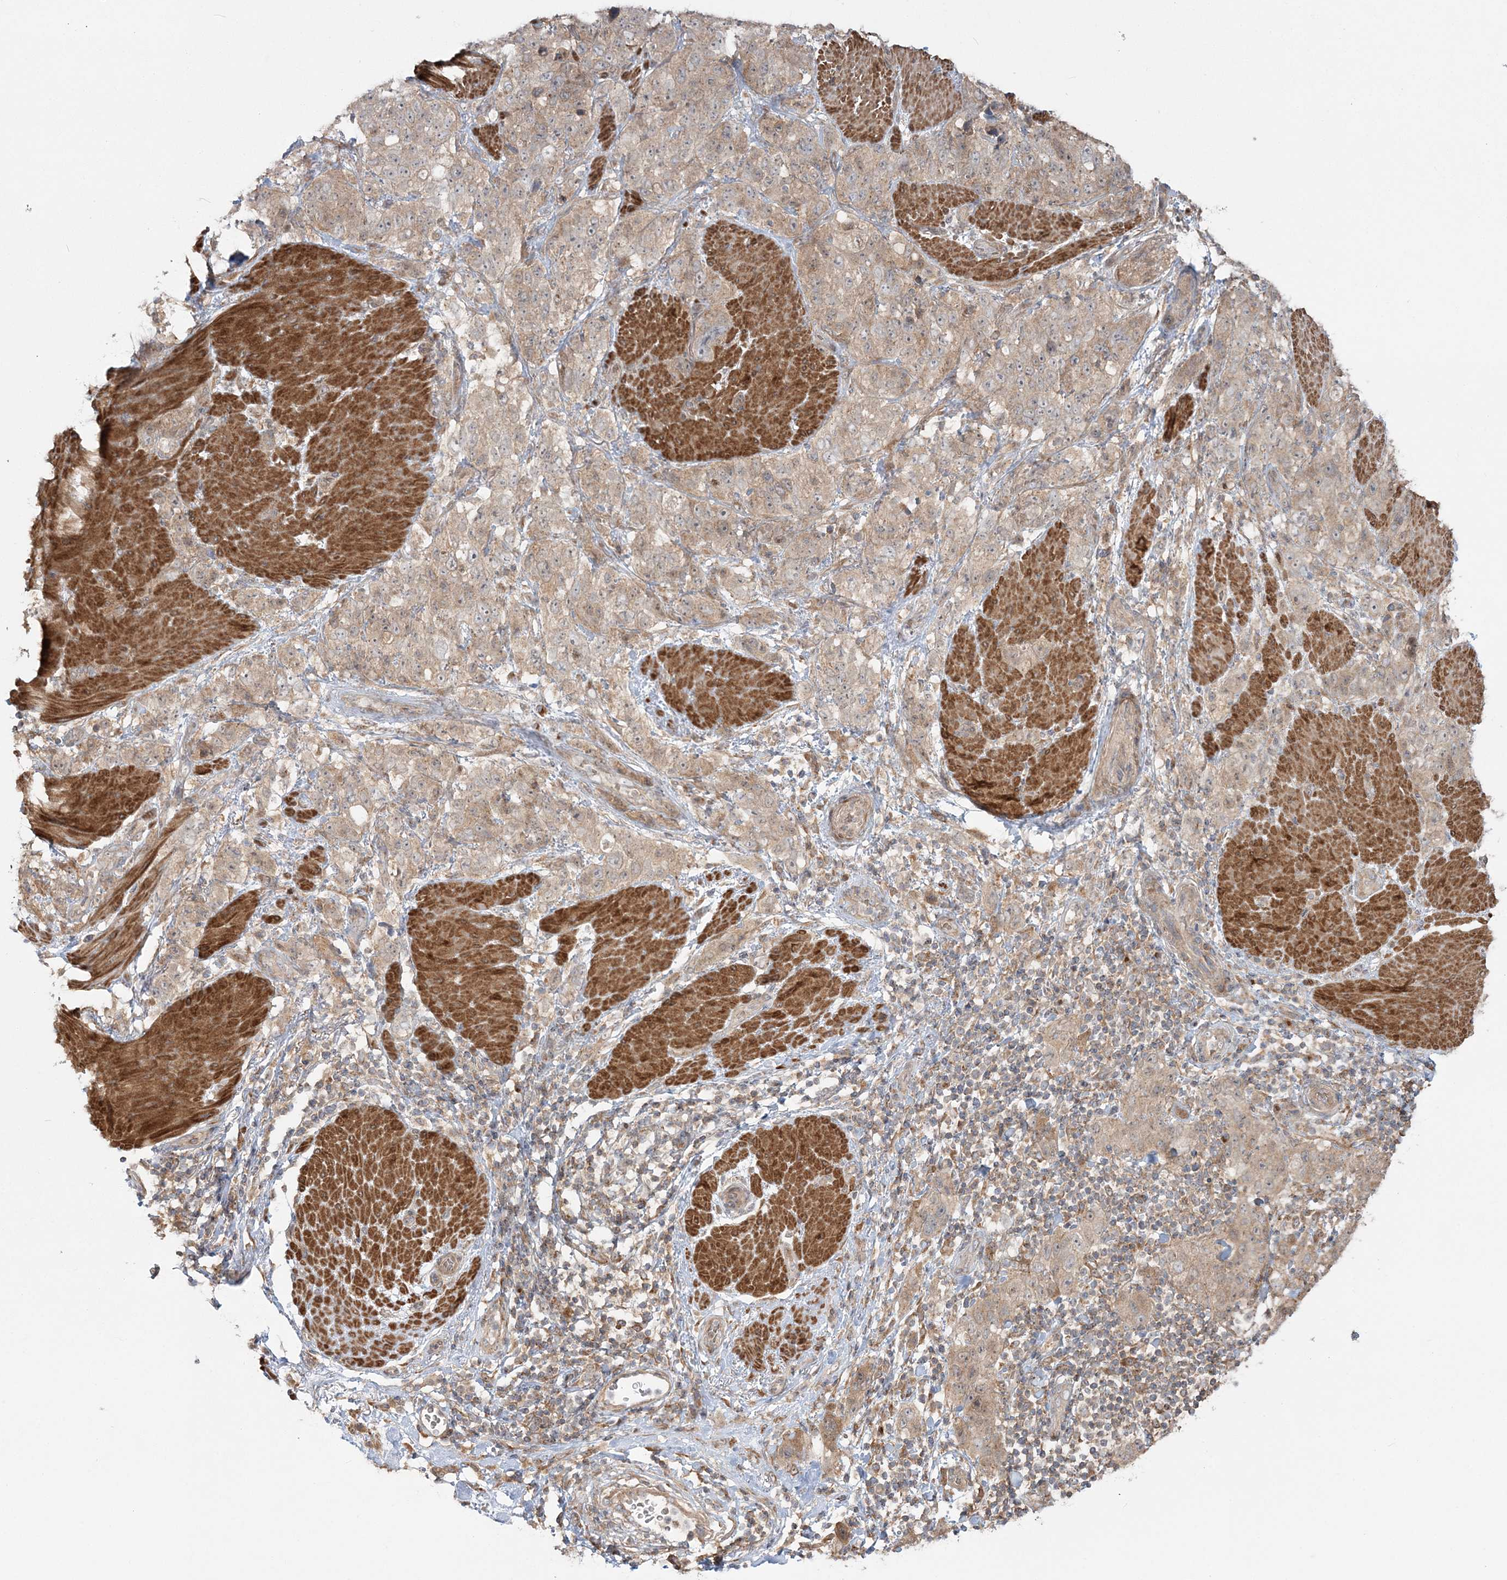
{"staining": {"intensity": "weak", "quantity": ">75%", "location": "cytoplasmic/membranous"}, "tissue": "stomach cancer", "cell_type": "Tumor cells", "image_type": "cancer", "snomed": [{"axis": "morphology", "description": "Adenocarcinoma, NOS"}, {"axis": "topography", "description": "Stomach"}], "caption": "Immunohistochemical staining of adenocarcinoma (stomach) displays low levels of weak cytoplasmic/membranous protein expression in approximately >75% of tumor cells.", "gene": "MOCS2", "patient": {"sex": "male", "age": 48}}